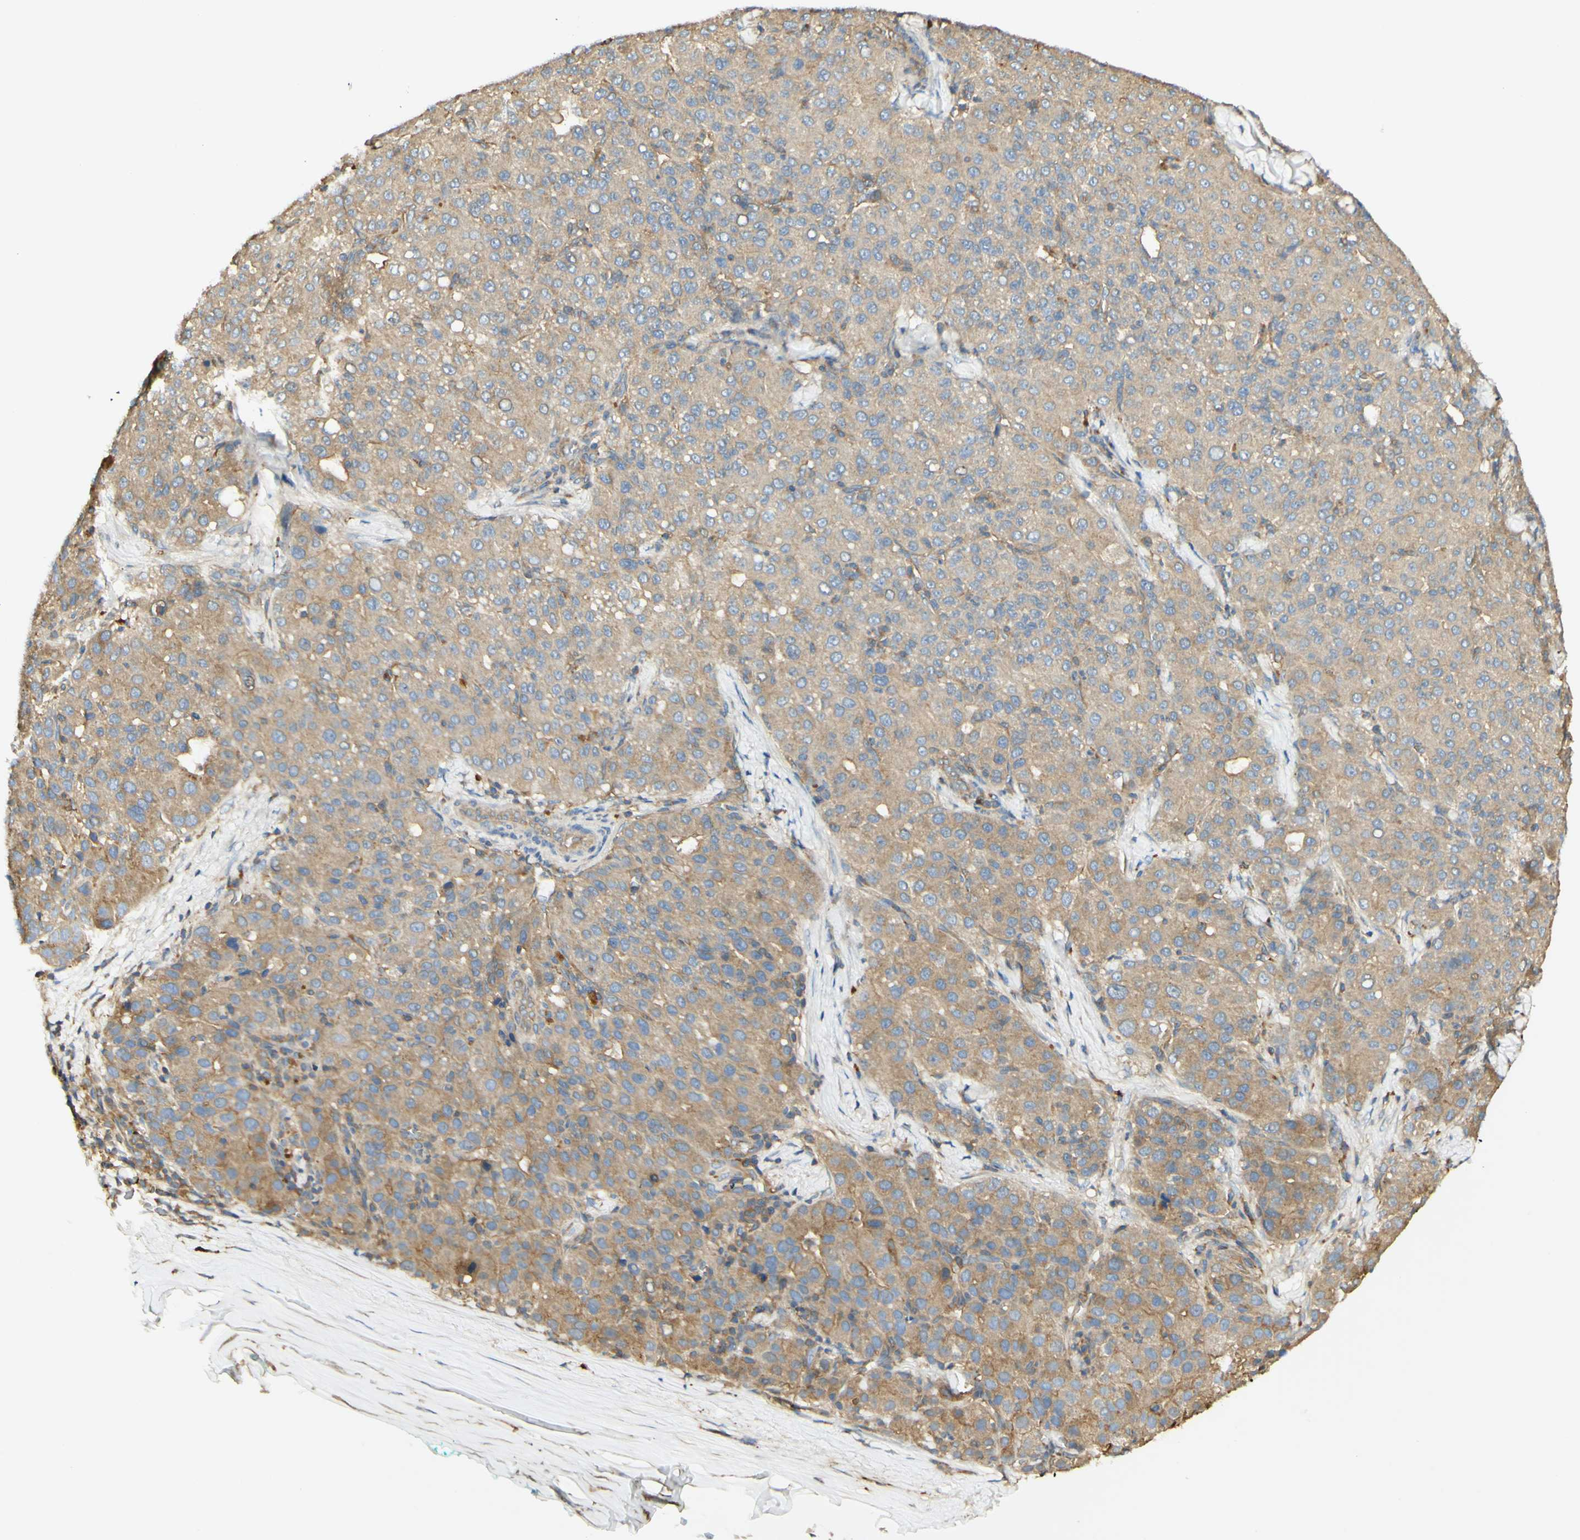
{"staining": {"intensity": "moderate", "quantity": ">75%", "location": "cytoplasmic/membranous"}, "tissue": "liver cancer", "cell_type": "Tumor cells", "image_type": "cancer", "snomed": [{"axis": "morphology", "description": "Carcinoma, Hepatocellular, NOS"}, {"axis": "topography", "description": "Liver"}], "caption": "Liver cancer (hepatocellular carcinoma) stained with IHC displays moderate cytoplasmic/membranous staining in approximately >75% of tumor cells.", "gene": "IKBKG", "patient": {"sex": "male", "age": 65}}